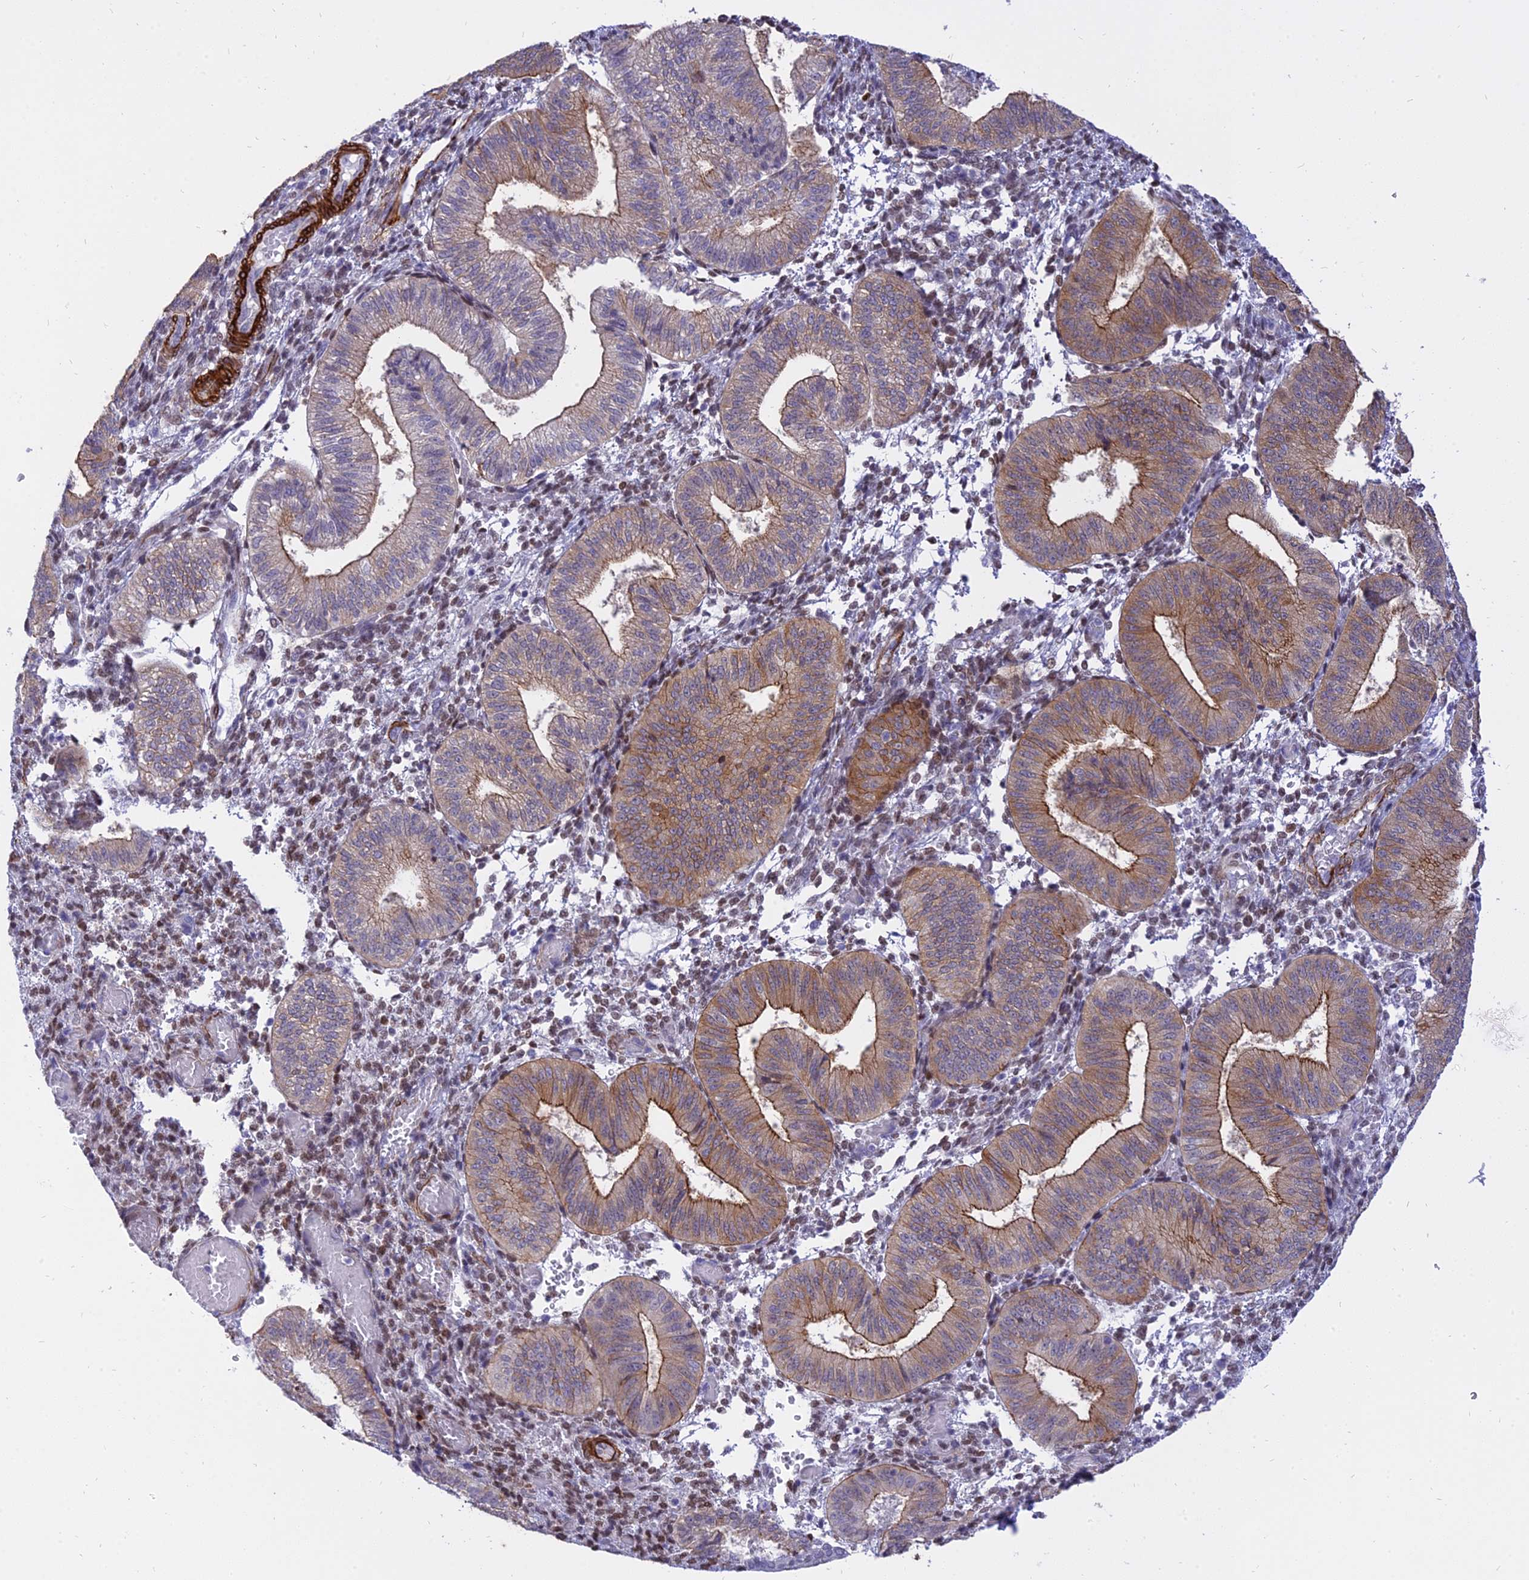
{"staining": {"intensity": "moderate", "quantity": "25%-75%", "location": "nuclear"}, "tissue": "endometrium", "cell_type": "Cells in endometrial stroma", "image_type": "normal", "snomed": [{"axis": "morphology", "description": "Normal tissue, NOS"}, {"axis": "topography", "description": "Endometrium"}], "caption": "Immunohistochemistry (IHC) micrograph of unremarkable endometrium: human endometrium stained using immunohistochemistry displays medium levels of moderate protein expression localized specifically in the nuclear of cells in endometrial stroma, appearing as a nuclear brown color.", "gene": "CENPV", "patient": {"sex": "female", "age": 34}}